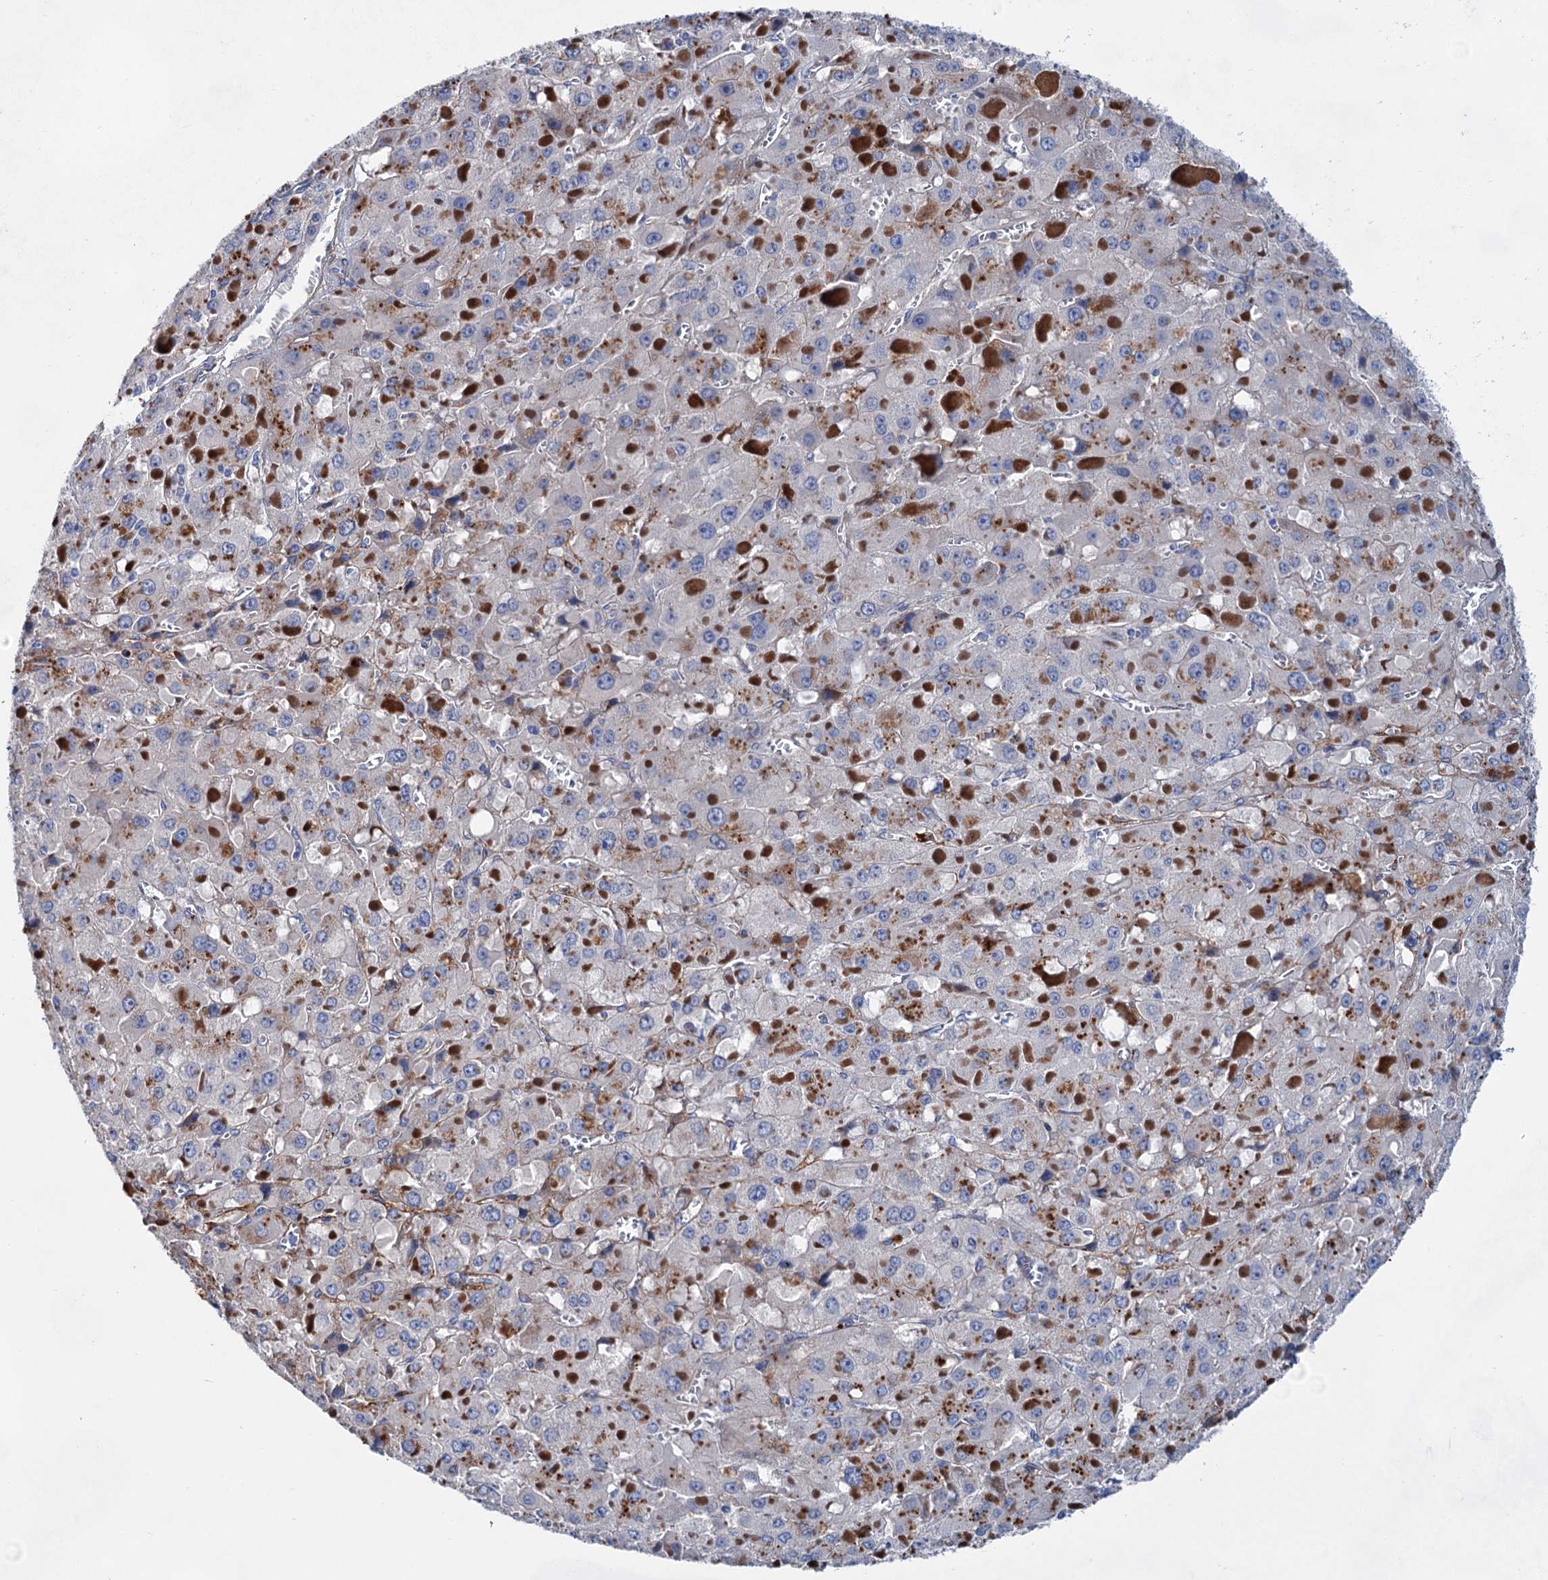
{"staining": {"intensity": "moderate", "quantity": "<25%", "location": "cytoplasmic/membranous"}, "tissue": "liver cancer", "cell_type": "Tumor cells", "image_type": "cancer", "snomed": [{"axis": "morphology", "description": "Carcinoma, Hepatocellular, NOS"}, {"axis": "topography", "description": "Liver"}], "caption": "Immunohistochemistry (IHC) photomicrograph of liver cancer (hepatocellular carcinoma) stained for a protein (brown), which reveals low levels of moderate cytoplasmic/membranous positivity in about <25% of tumor cells.", "gene": "GPR155", "patient": {"sex": "female", "age": 73}}